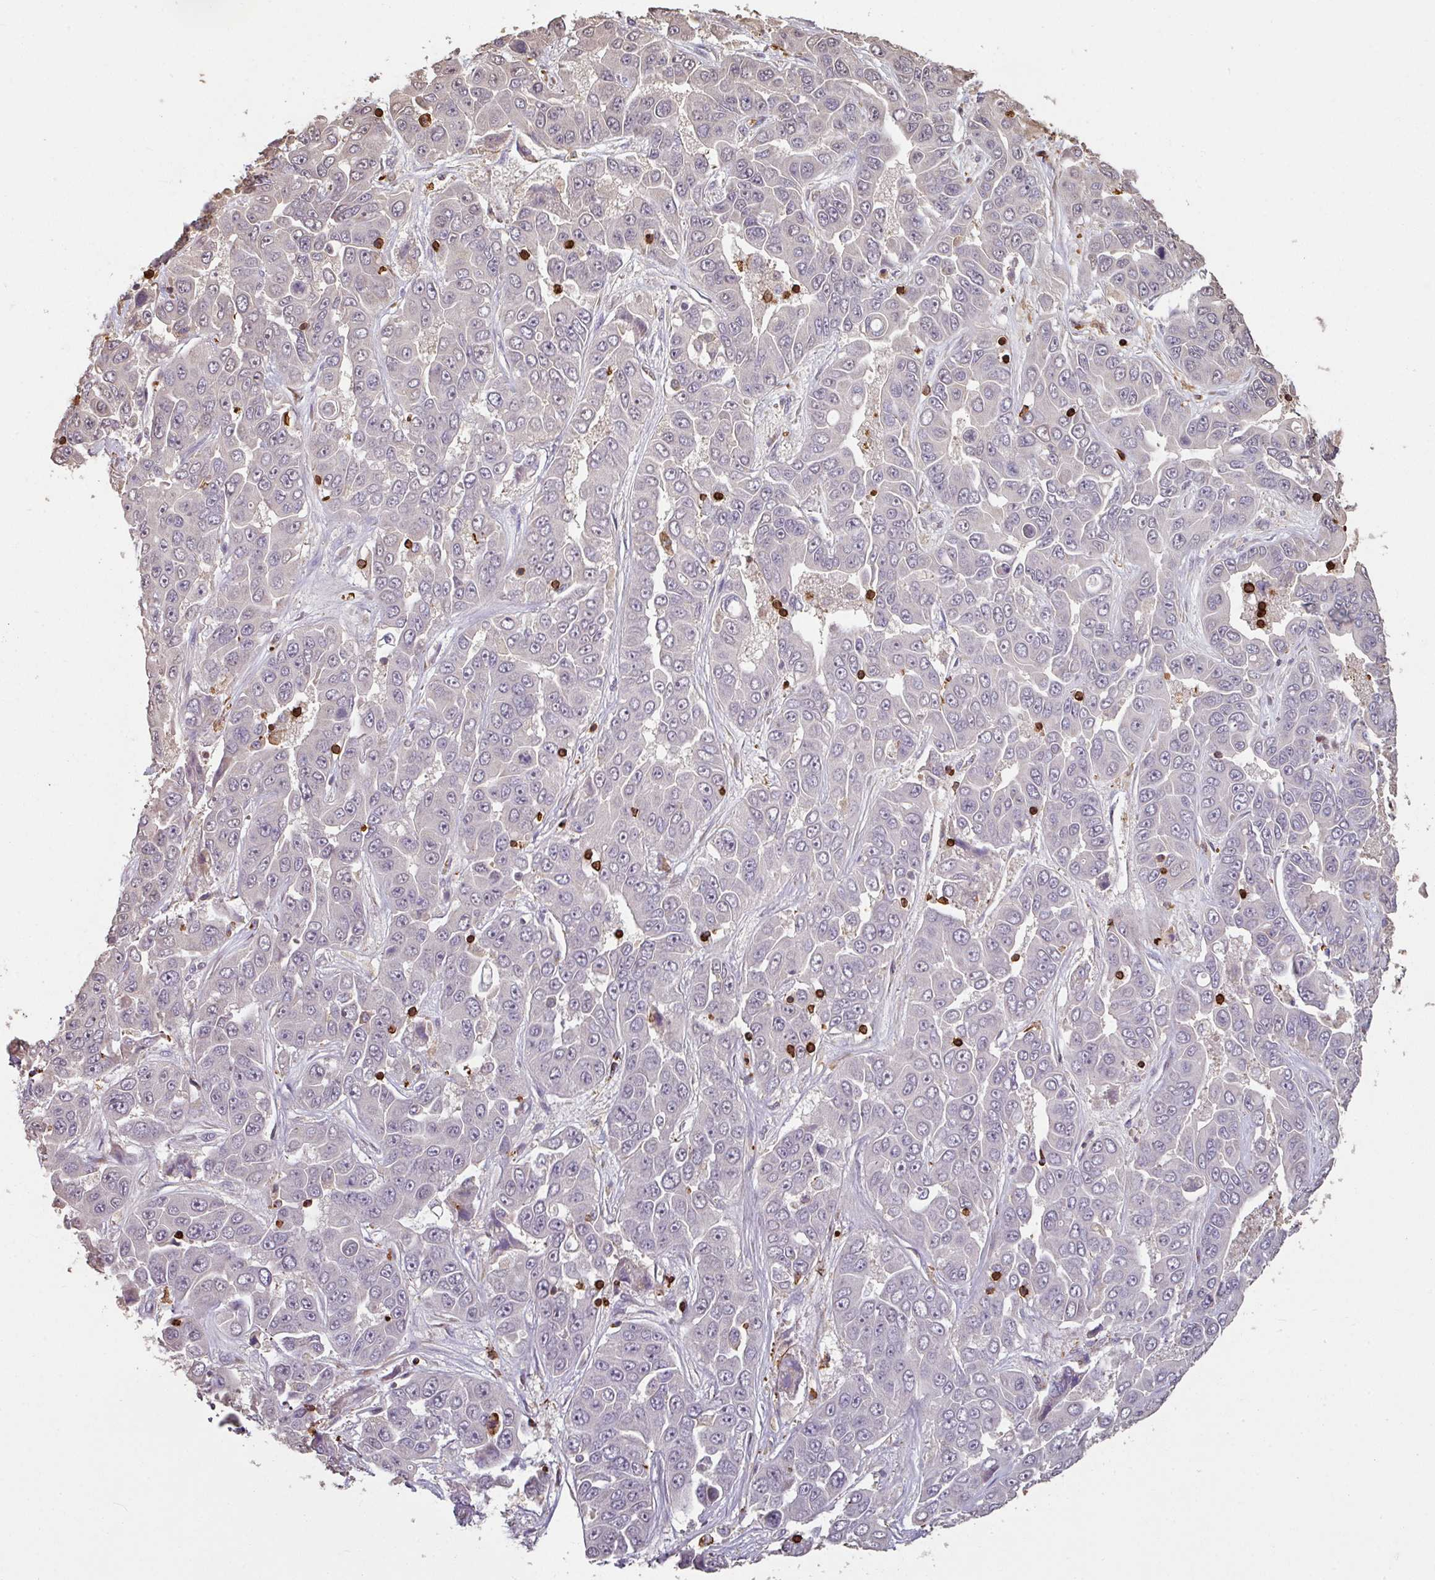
{"staining": {"intensity": "negative", "quantity": "none", "location": "none"}, "tissue": "liver cancer", "cell_type": "Tumor cells", "image_type": "cancer", "snomed": [{"axis": "morphology", "description": "Cholangiocarcinoma"}, {"axis": "topography", "description": "Liver"}], "caption": "This image is of liver cholangiocarcinoma stained with immunohistochemistry to label a protein in brown with the nuclei are counter-stained blue. There is no staining in tumor cells.", "gene": "OLFML2B", "patient": {"sex": "female", "age": 52}}